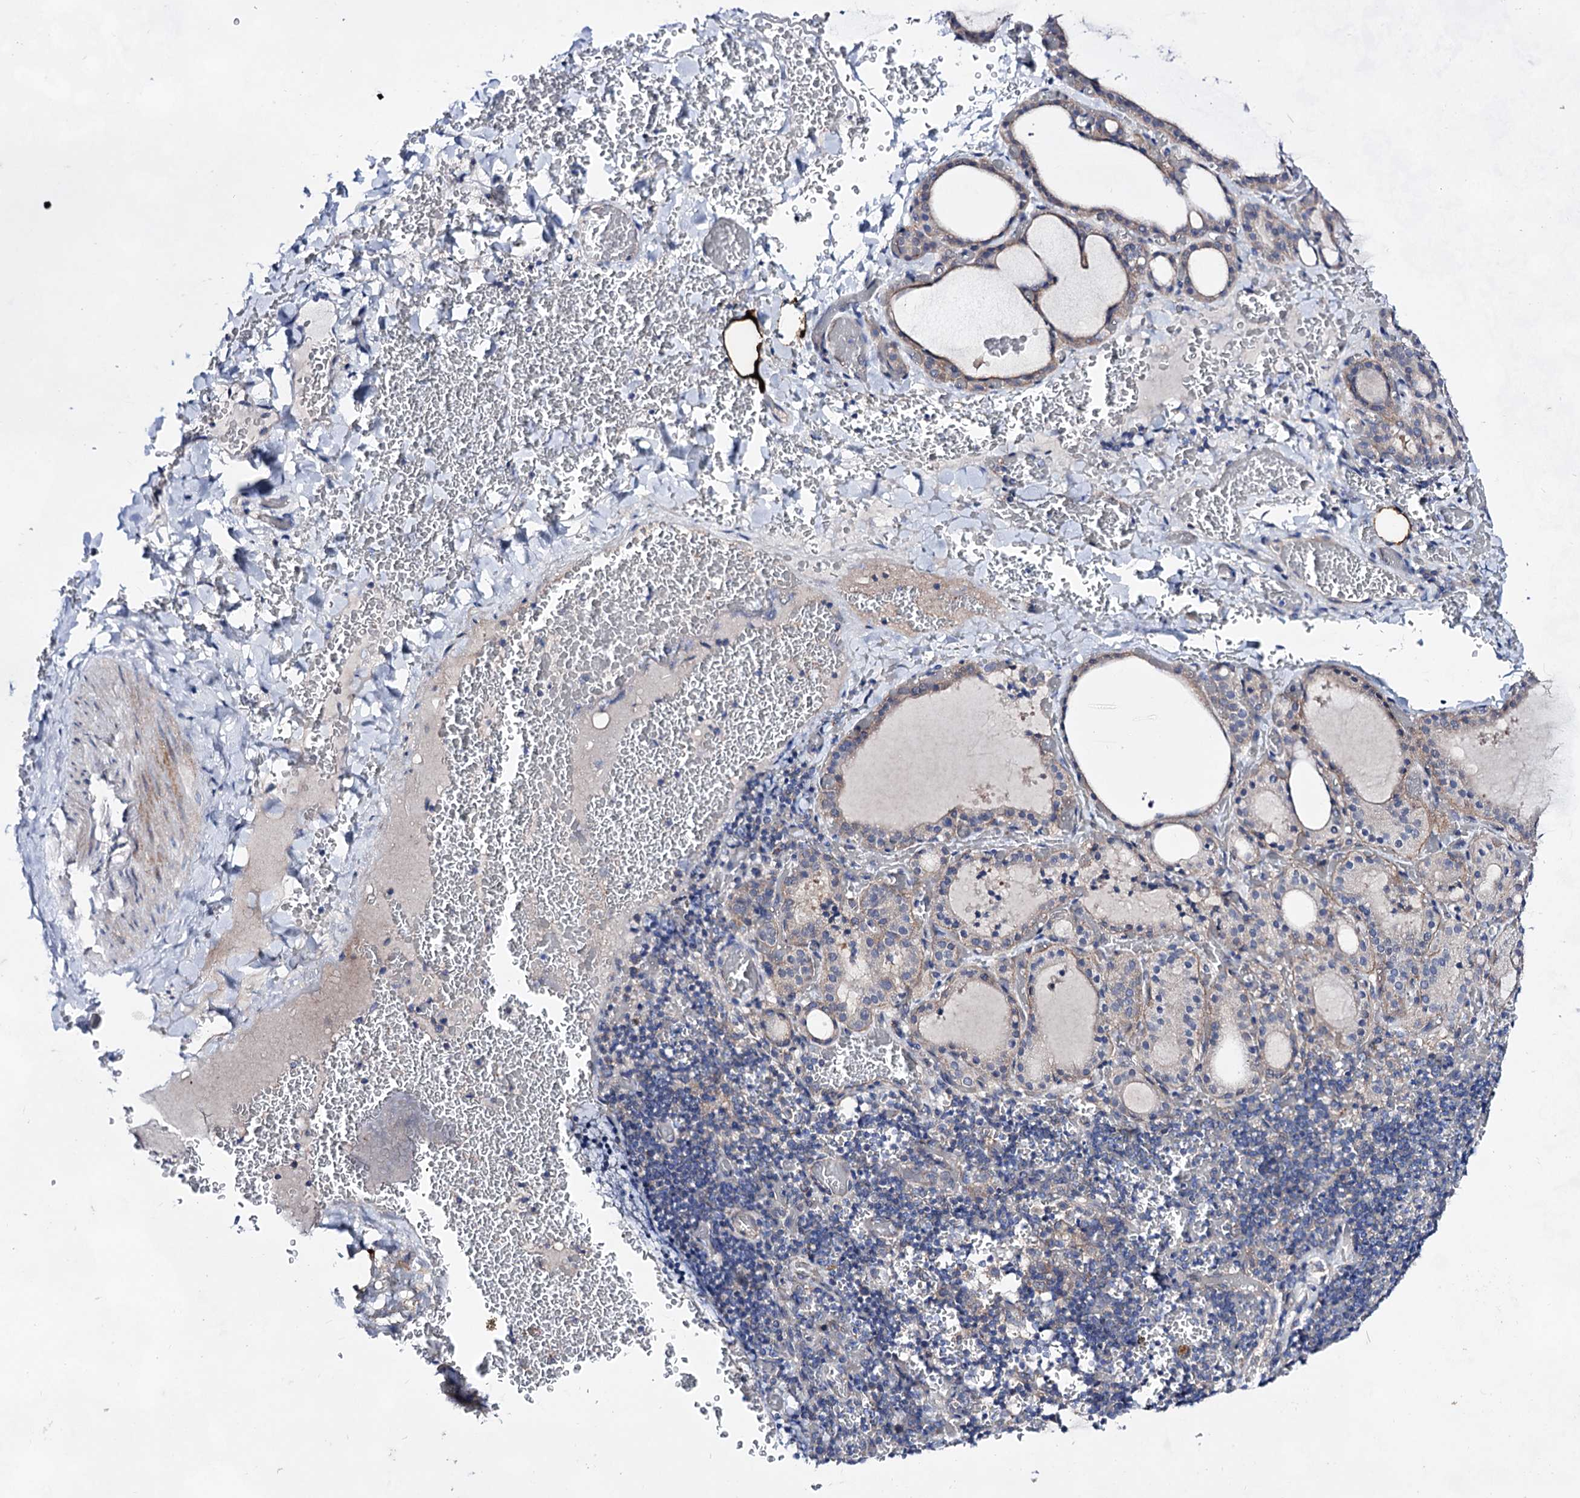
{"staining": {"intensity": "weak", "quantity": "25%-75%", "location": "cytoplasmic/membranous"}, "tissue": "thyroid gland", "cell_type": "Glandular cells", "image_type": "normal", "snomed": [{"axis": "morphology", "description": "Normal tissue, NOS"}, {"axis": "topography", "description": "Thyroid gland"}], "caption": "Normal thyroid gland was stained to show a protein in brown. There is low levels of weak cytoplasmic/membranous staining in approximately 25%-75% of glandular cells. The staining was performed using DAB to visualize the protein expression in brown, while the nuclei were stained in blue with hematoxylin (Magnification: 20x).", "gene": "PLIN1", "patient": {"sex": "female", "age": 39}}